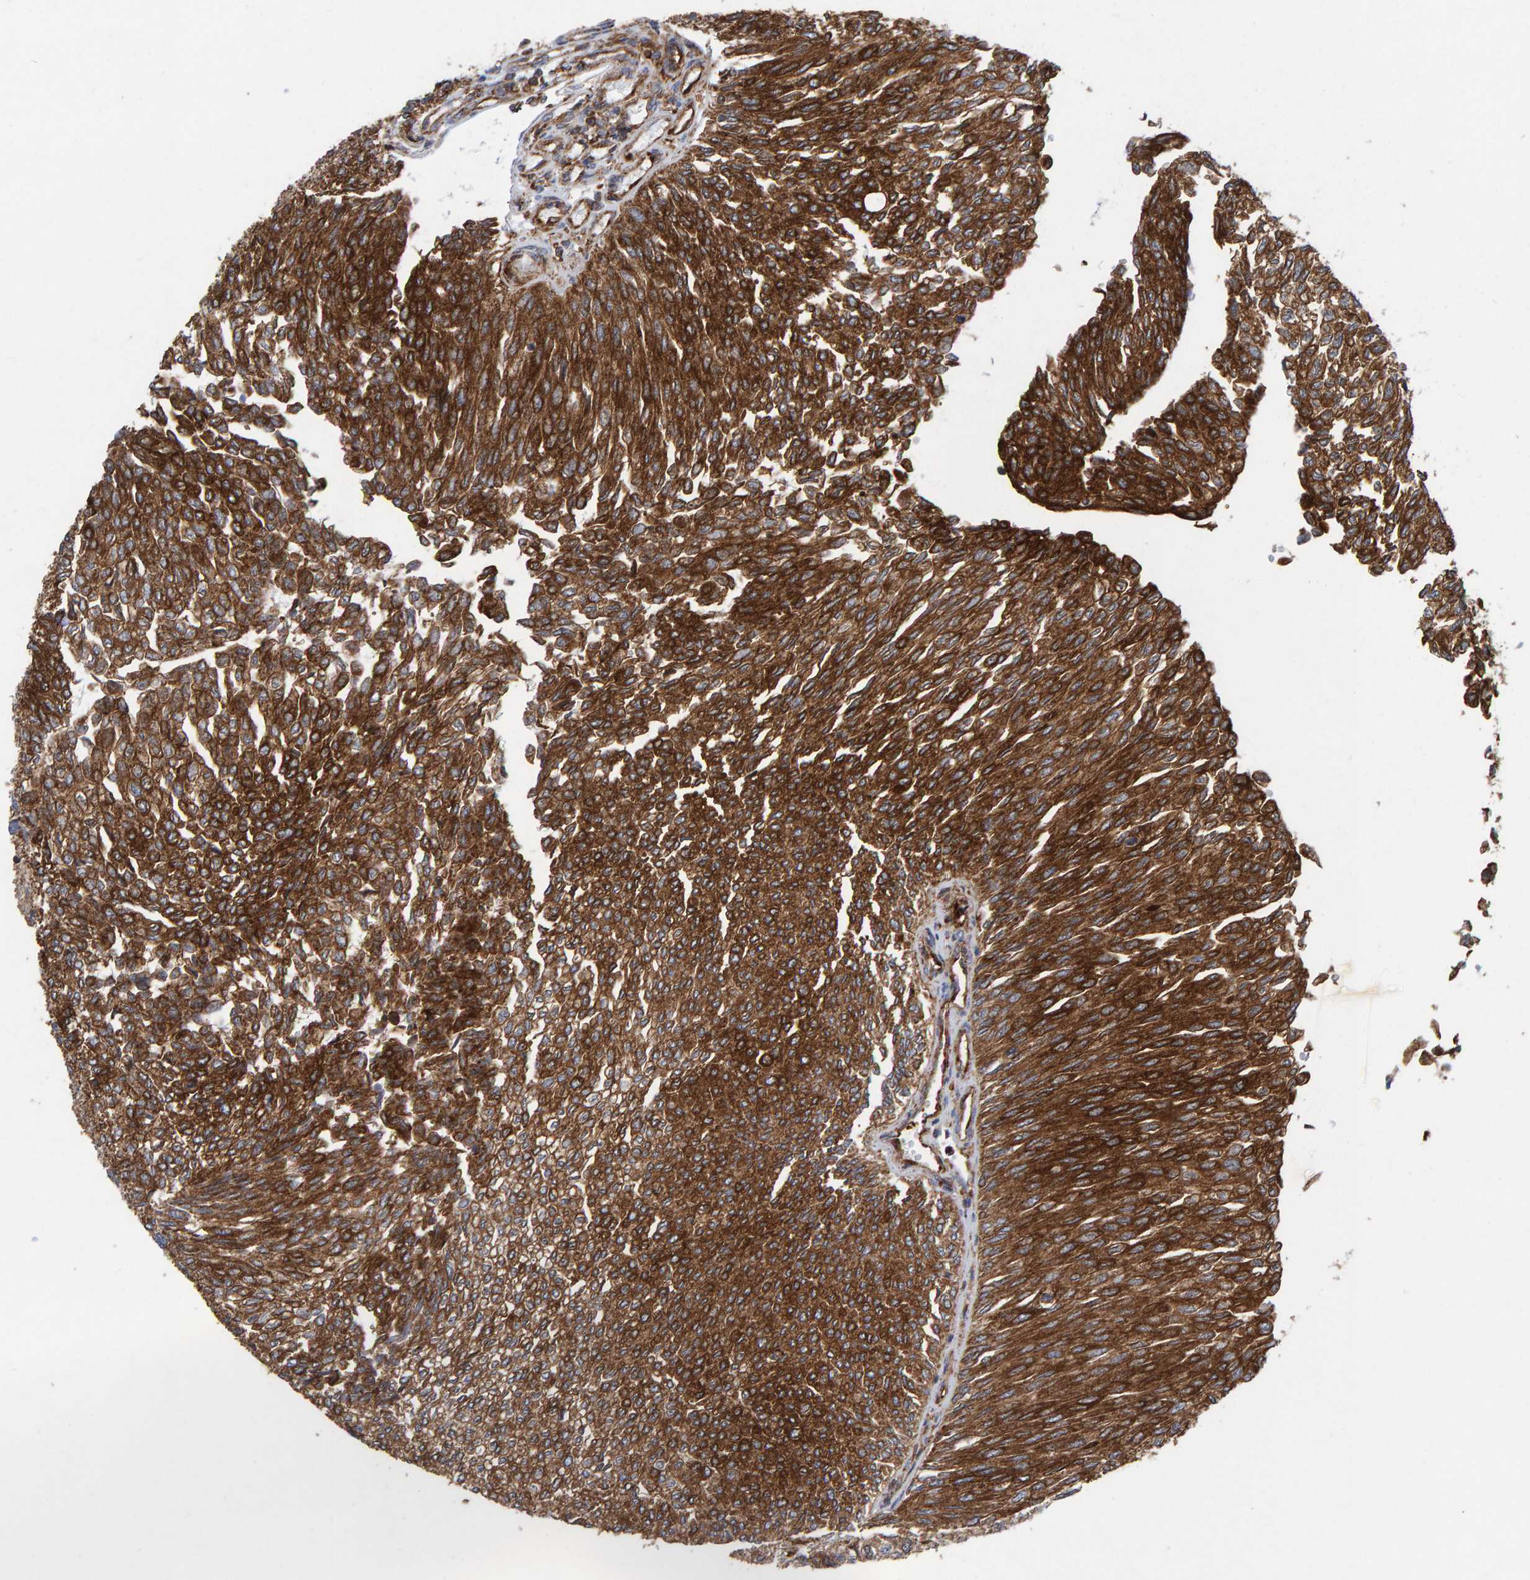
{"staining": {"intensity": "strong", "quantity": ">75%", "location": "cytoplasmic/membranous"}, "tissue": "urothelial cancer", "cell_type": "Tumor cells", "image_type": "cancer", "snomed": [{"axis": "morphology", "description": "Urothelial carcinoma, Low grade"}, {"axis": "topography", "description": "Urinary bladder"}], "caption": "Immunohistochemistry (IHC) histopathology image of neoplastic tissue: urothelial cancer stained using immunohistochemistry (IHC) exhibits high levels of strong protein expression localized specifically in the cytoplasmic/membranous of tumor cells, appearing as a cytoplasmic/membranous brown color.", "gene": "MVP", "patient": {"sex": "female", "age": 79}}